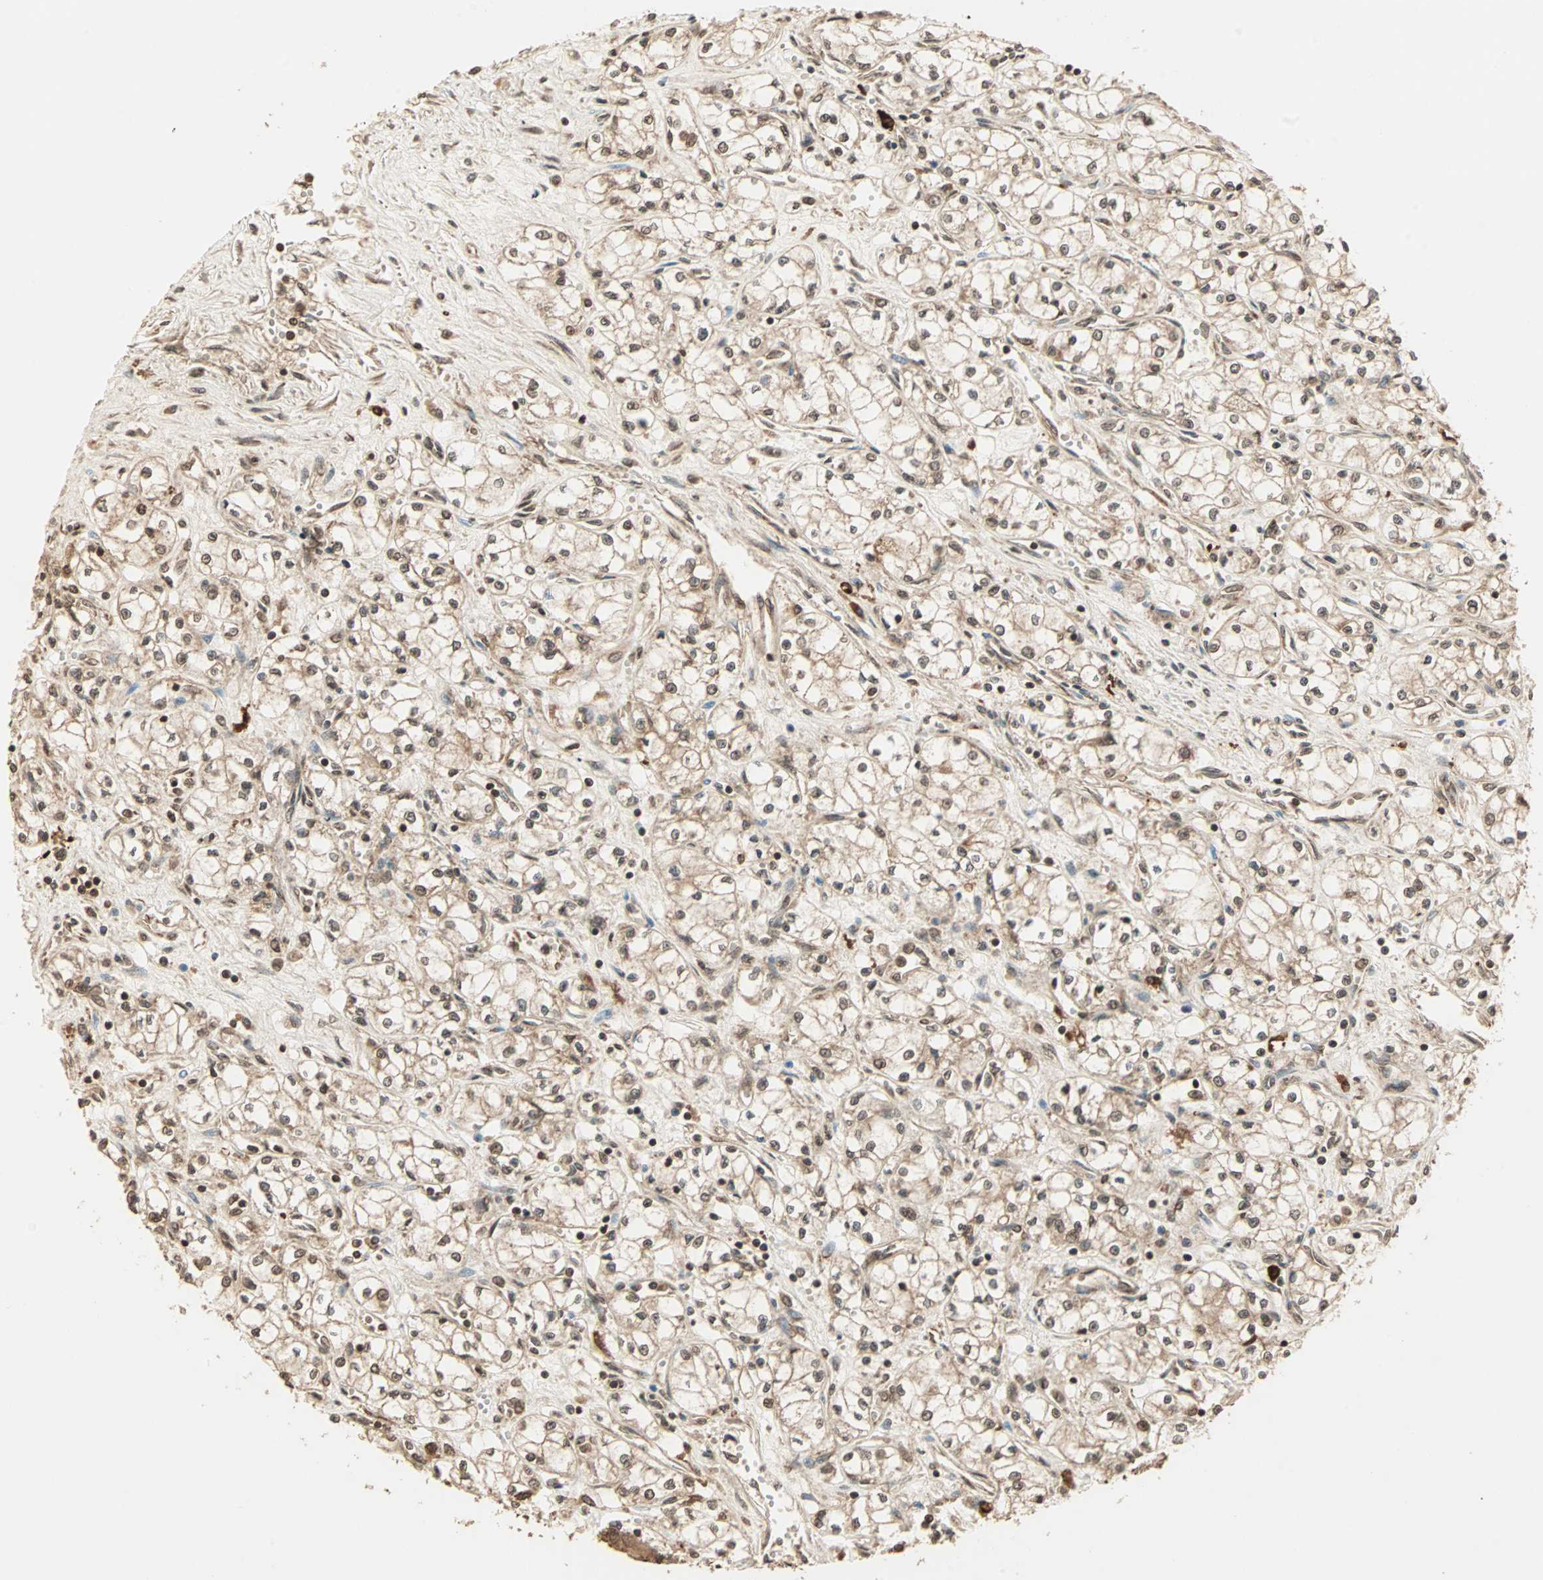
{"staining": {"intensity": "moderate", "quantity": ">75%", "location": "cytoplasmic/membranous,nuclear"}, "tissue": "renal cancer", "cell_type": "Tumor cells", "image_type": "cancer", "snomed": [{"axis": "morphology", "description": "Normal tissue, NOS"}, {"axis": "morphology", "description": "Adenocarcinoma, NOS"}, {"axis": "topography", "description": "Kidney"}], "caption": "A brown stain labels moderate cytoplasmic/membranous and nuclear staining of a protein in renal cancer (adenocarcinoma) tumor cells. Nuclei are stained in blue.", "gene": "RFFL", "patient": {"sex": "male", "age": 59}}